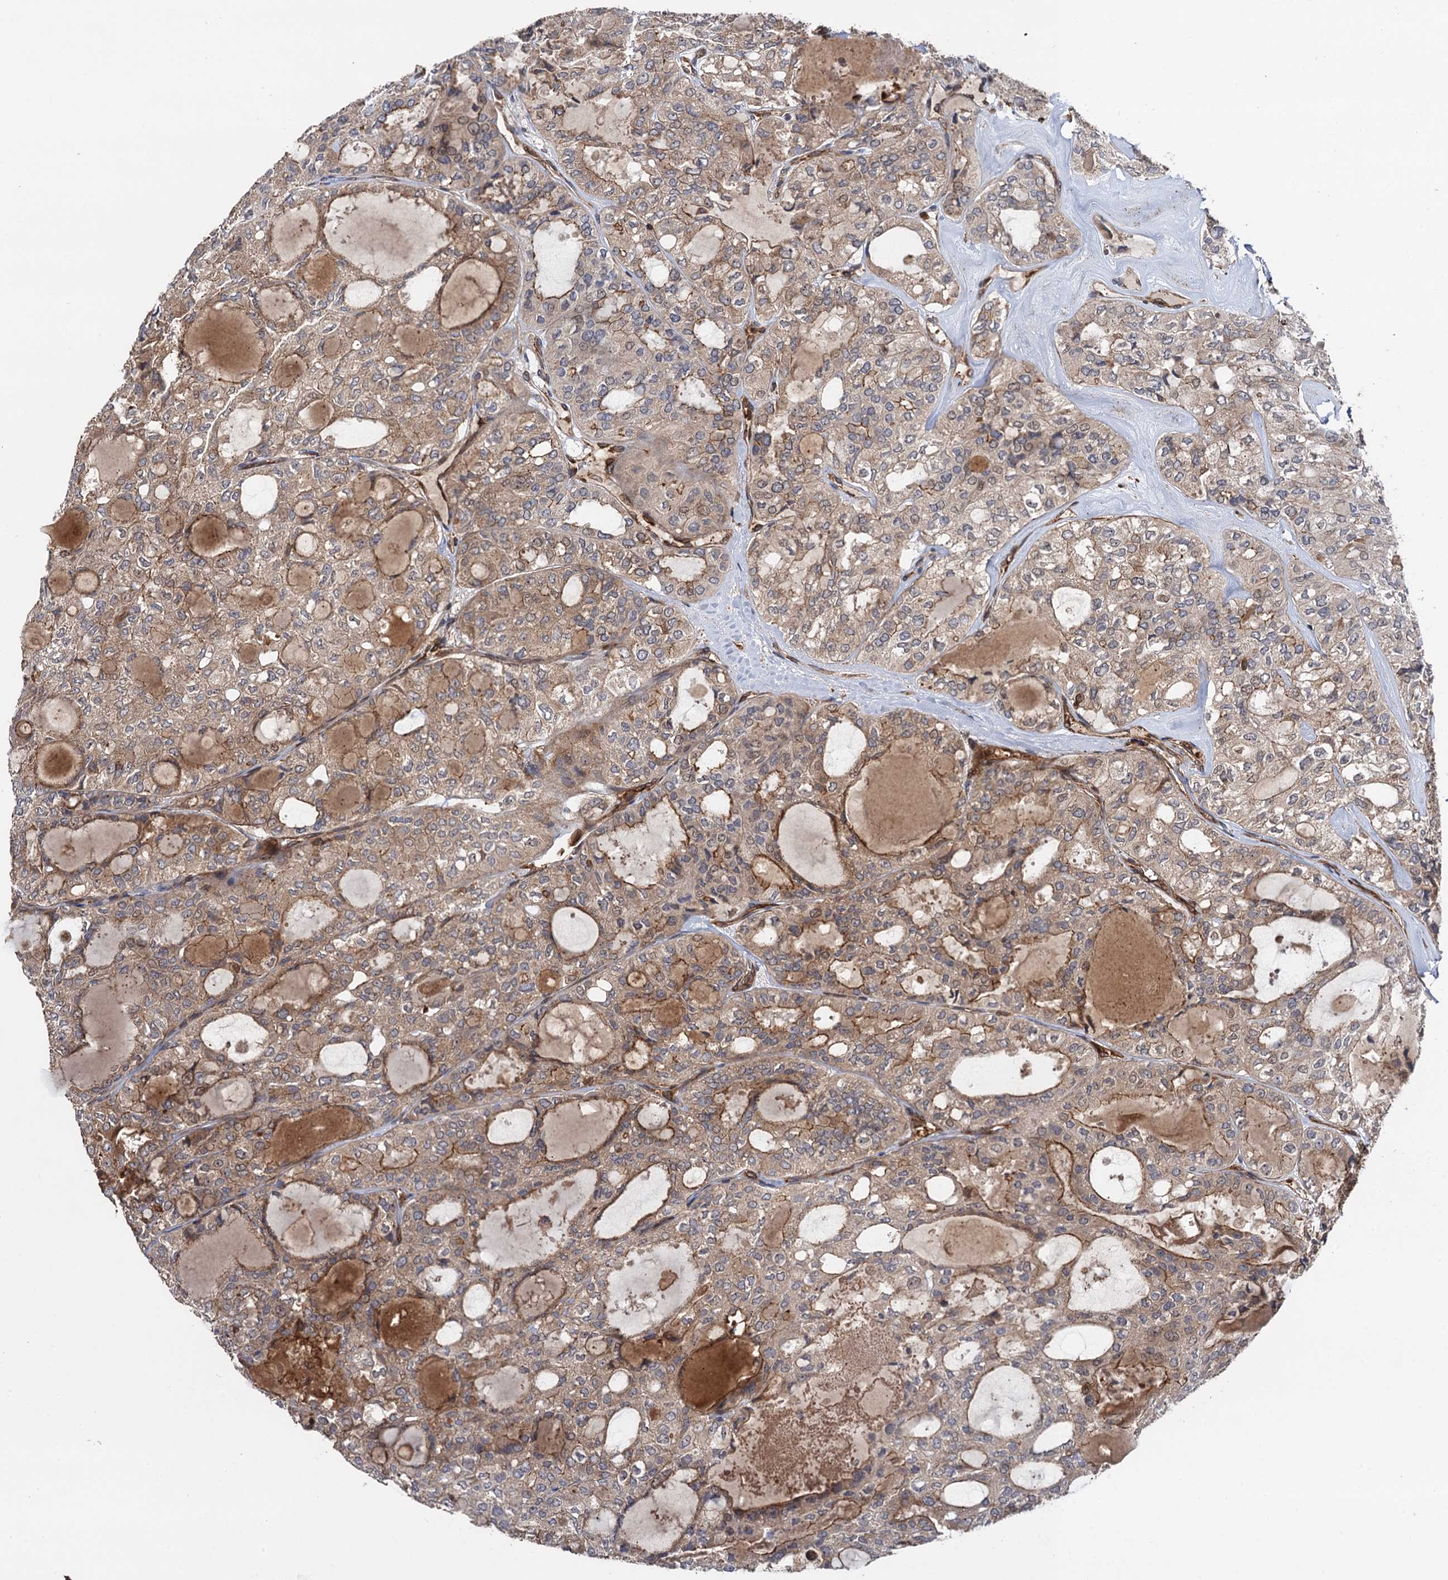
{"staining": {"intensity": "moderate", "quantity": ">75%", "location": "cytoplasmic/membranous"}, "tissue": "thyroid cancer", "cell_type": "Tumor cells", "image_type": "cancer", "snomed": [{"axis": "morphology", "description": "Follicular adenoma carcinoma, NOS"}, {"axis": "topography", "description": "Thyroid gland"}], "caption": "Follicular adenoma carcinoma (thyroid) stained with a protein marker shows moderate staining in tumor cells.", "gene": "BORA", "patient": {"sex": "male", "age": 75}}